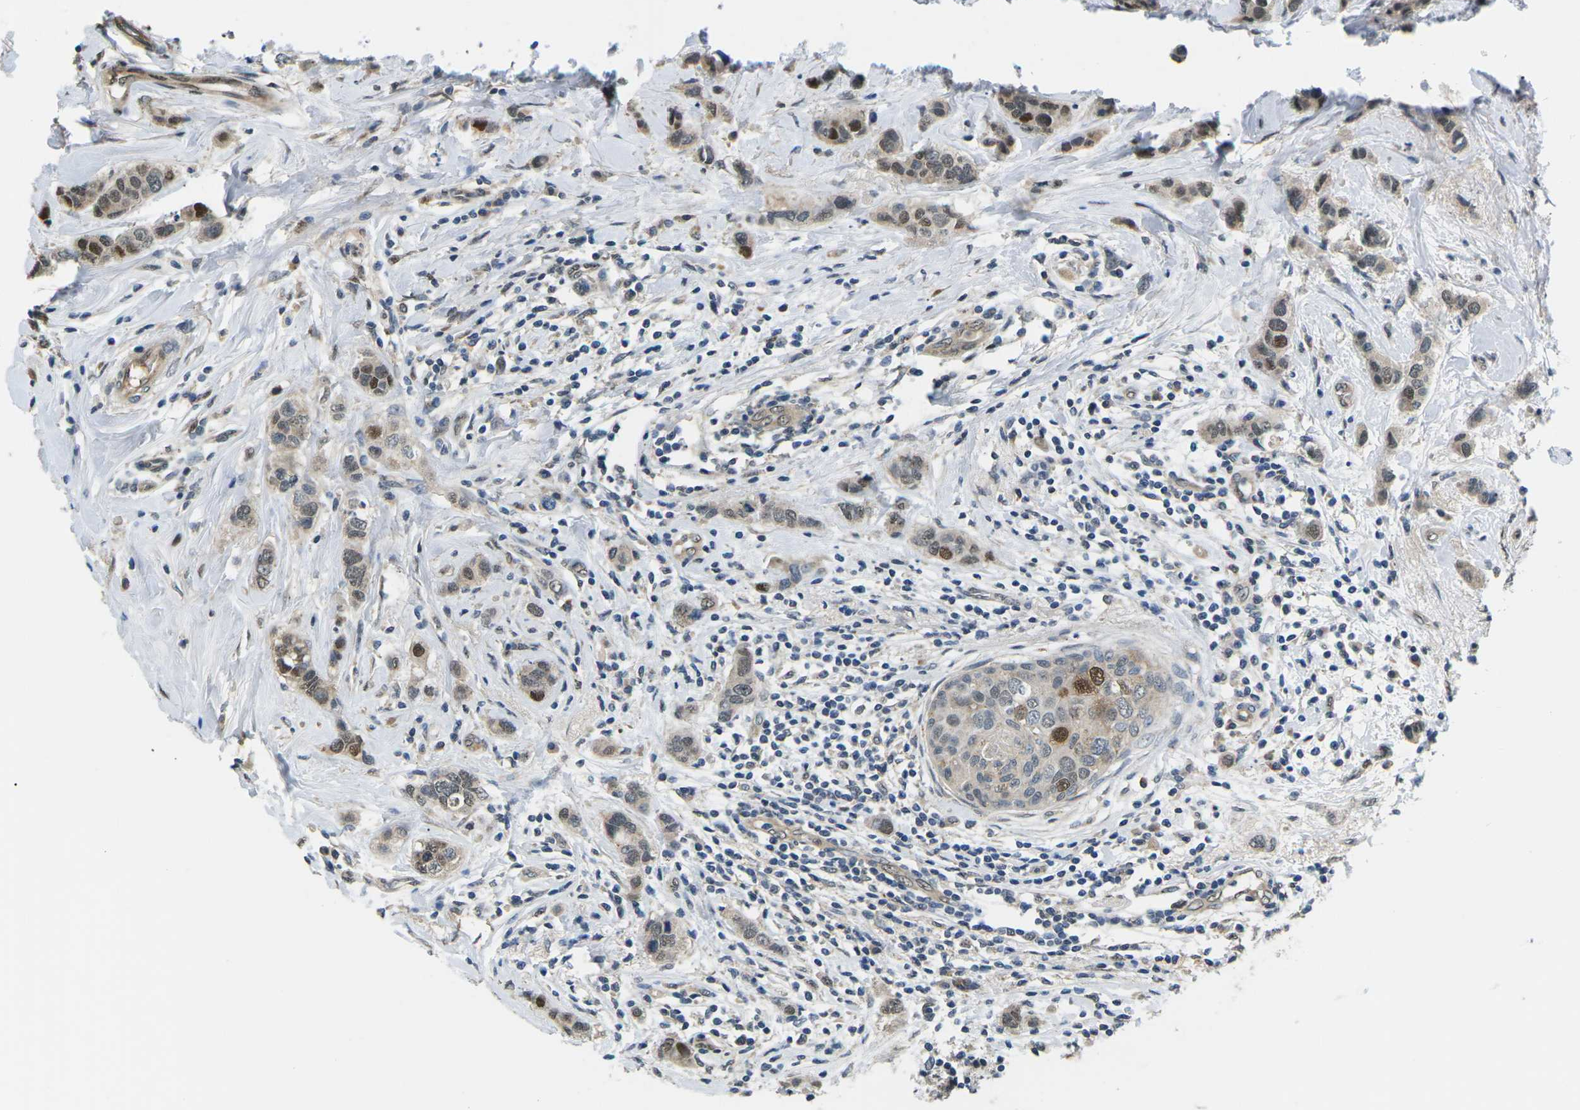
{"staining": {"intensity": "moderate", "quantity": ">75%", "location": "cytoplasmic/membranous,nuclear"}, "tissue": "breast cancer", "cell_type": "Tumor cells", "image_type": "cancer", "snomed": [{"axis": "morphology", "description": "Duct carcinoma"}, {"axis": "topography", "description": "Breast"}], "caption": "Tumor cells demonstrate medium levels of moderate cytoplasmic/membranous and nuclear positivity in approximately >75% of cells in human breast cancer (intraductal carcinoma).", "gene": "ERBB4", "patient": {"sex": "female", "age": 50}}